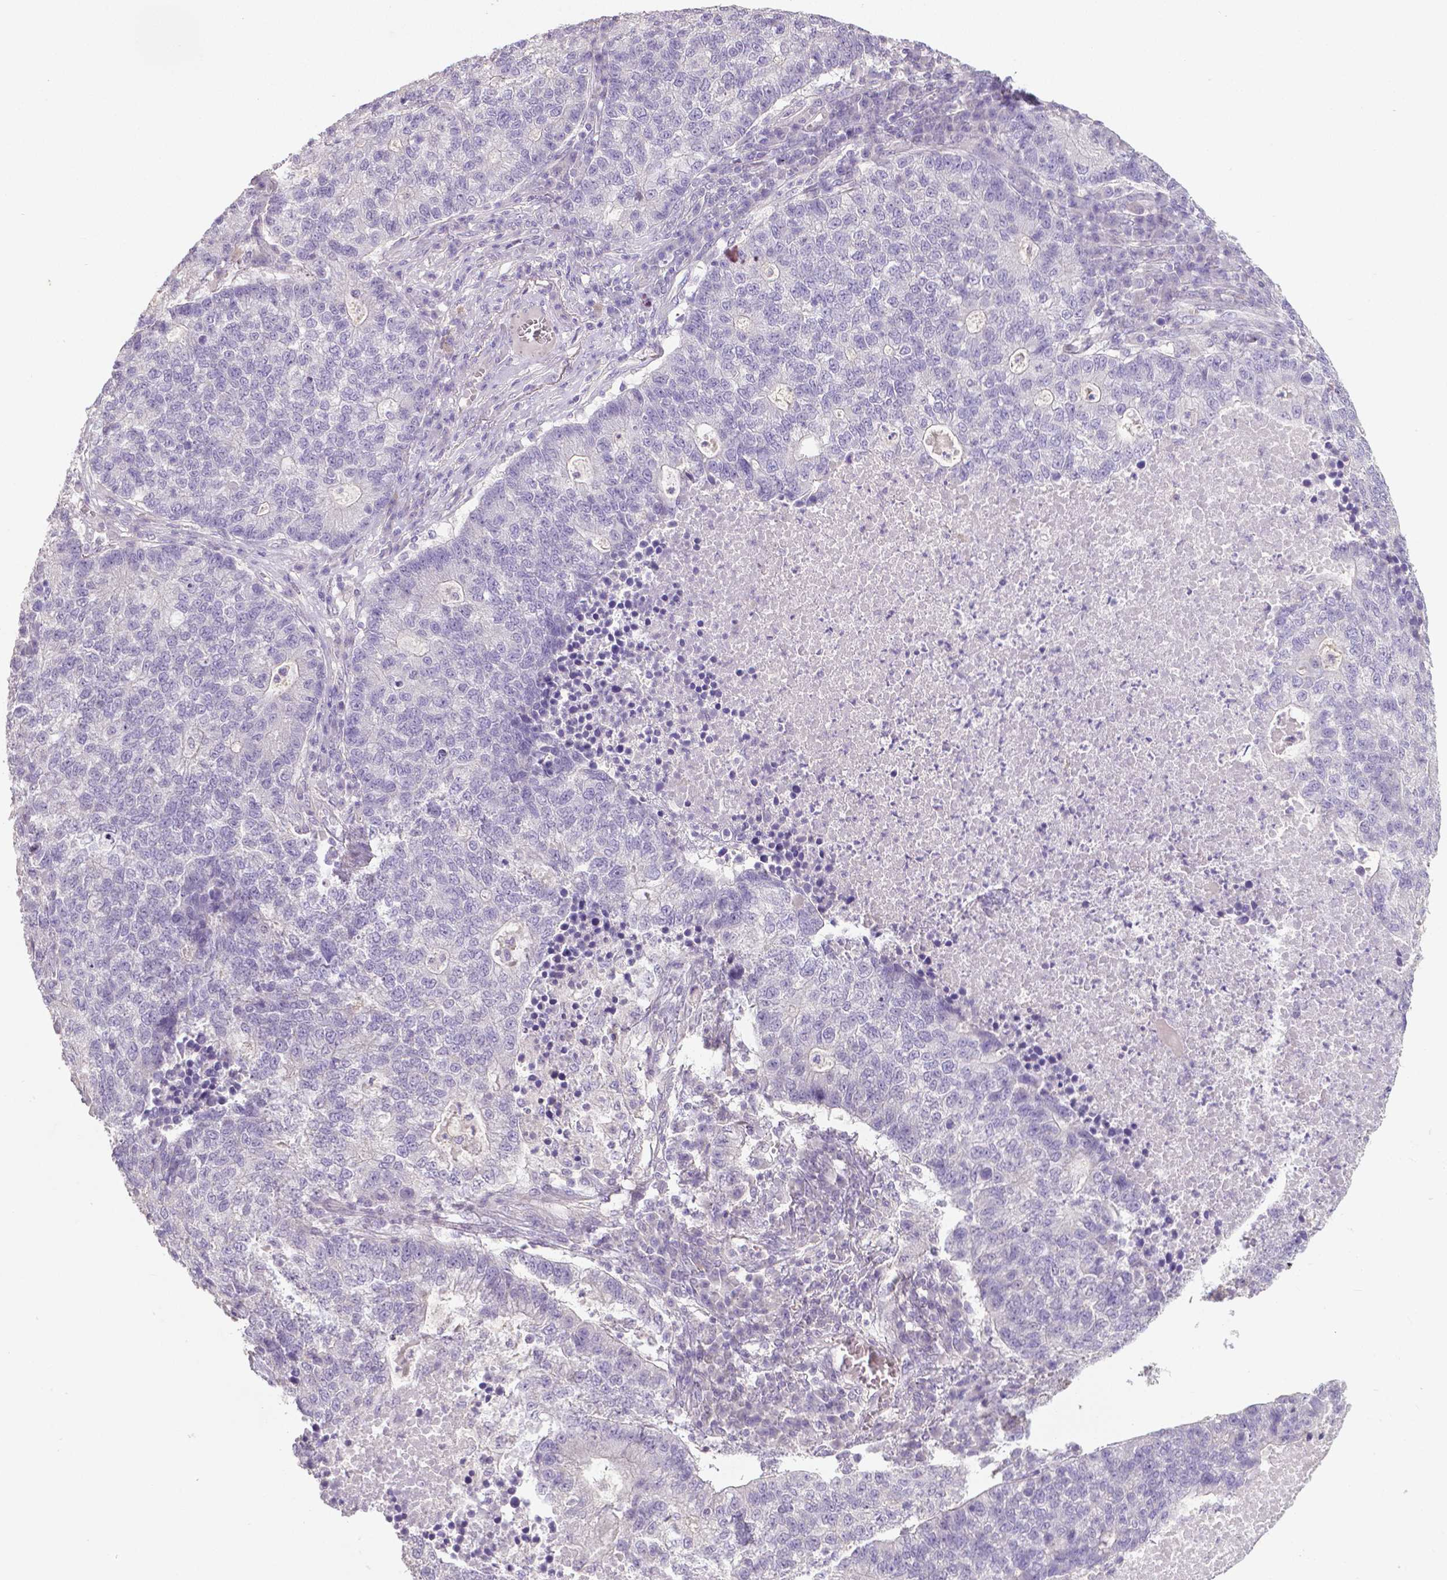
{"staining": {"intensity": "negative", "quantity": "none", "location": "none"}, "tissue": "lung cancer", "cell_type": "Tumor cells", "image_type": "cancer", "snomed": [{"axis": "morphology", "description": "Adenocarcinoma, NOS"}, {"axis": "topography", "description": "Lung"}], "caption": "A photomicrograph of human lung adenocarcinoma is negative for staining in tumor cells.", "gene": "CRMP1", "patient": {"sex": "male", "age": 57}}